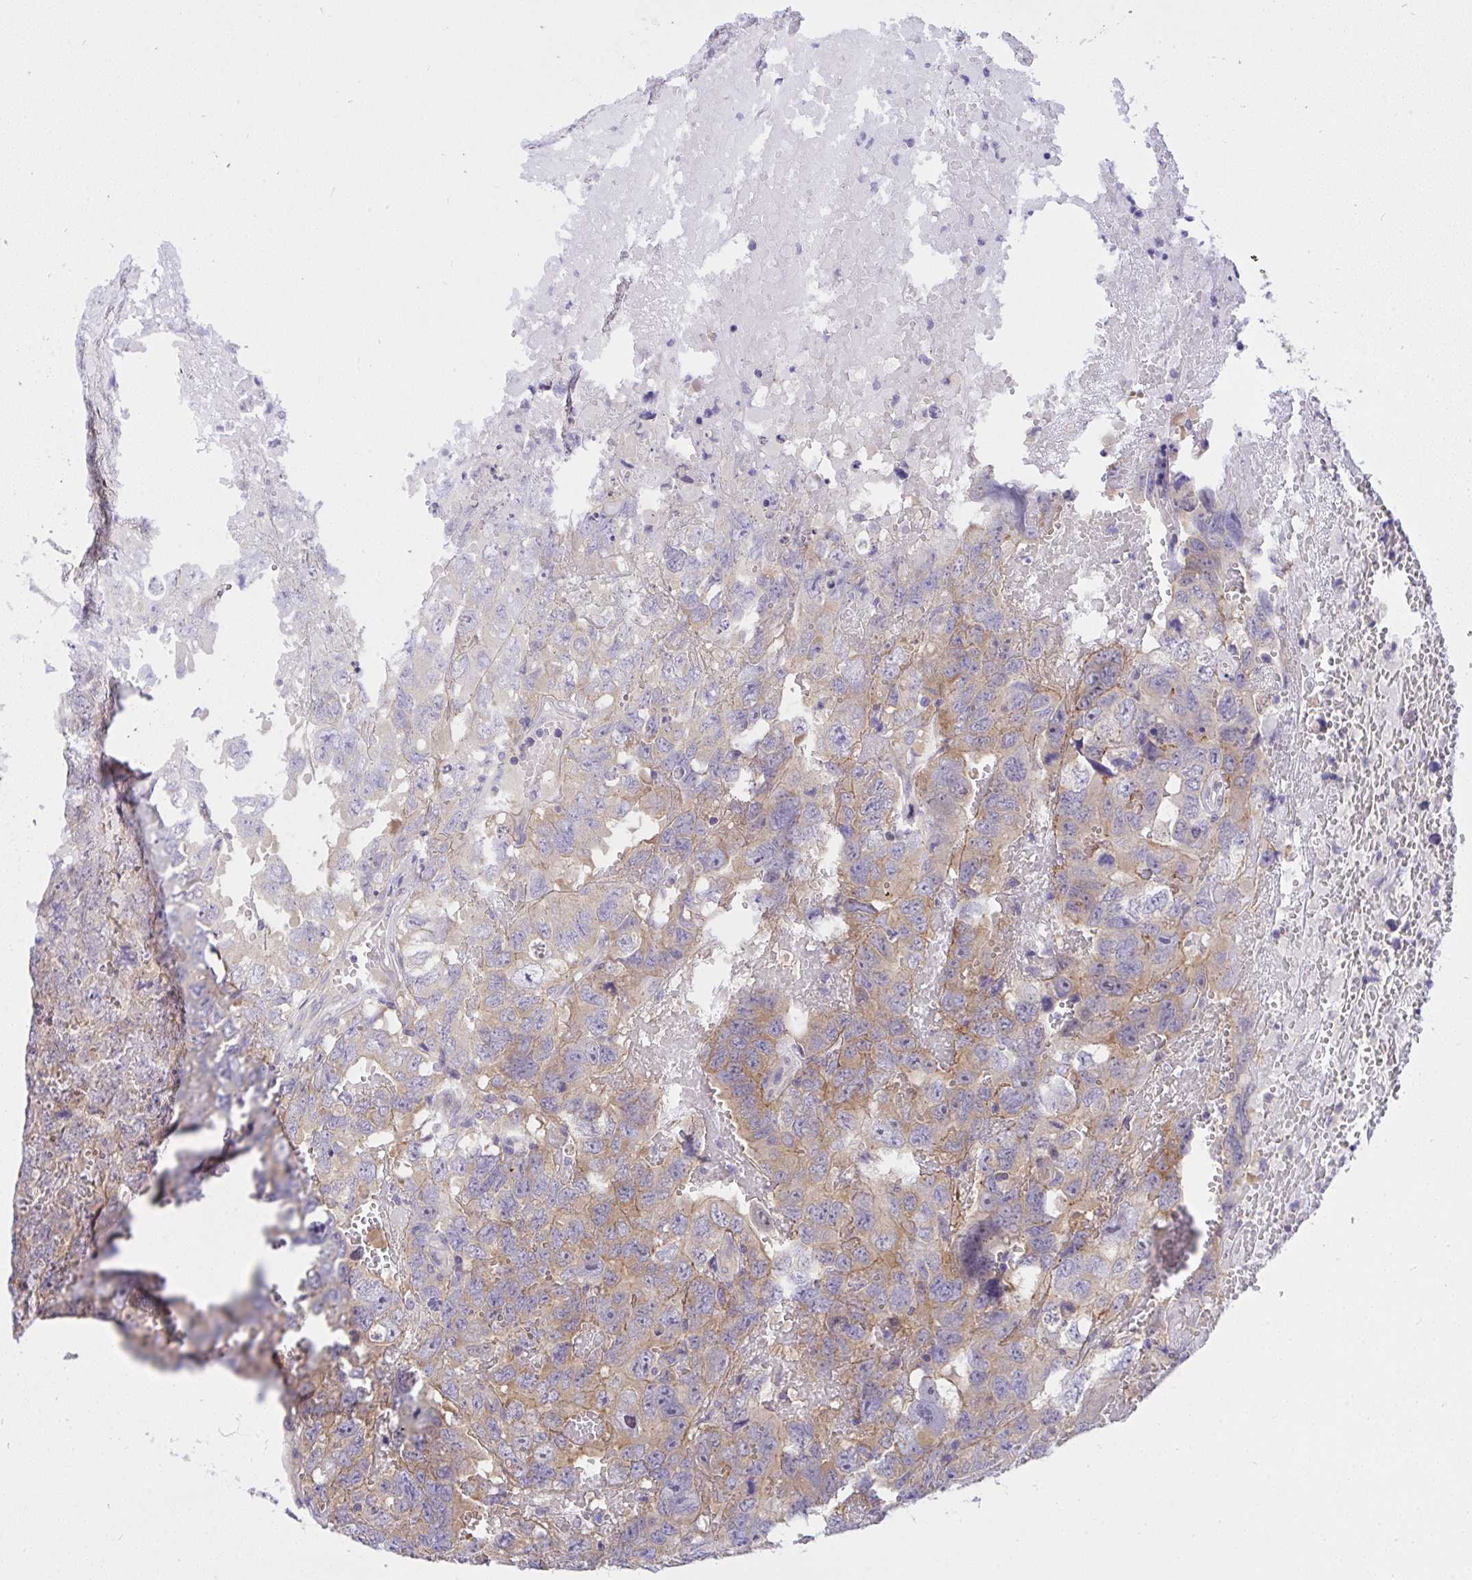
{"staining": {"intensity": "weak", "quantity": ">75%", "location": "cytoplasmic/membranous"}, "tissue": "testis cancer", "cell_type": "Tumor cells", "image_type": "cancer", "snomed": [{"axis": "morphology", "description": "Carcinoma, Embryonal, NOS"}, {"axis": "topography", "description": "Testis"}], "caption": "Protein expression analysis of human testis cancer reveals weak cytoplasmic/membranous staining in about >75% of tumor cells. (DAB (3,3'-diaminobenzidine) = brown stain, brightfield microscopy at high magnification).", "gene": "TLN2", "patient": {"sex": "male", "age": 45}}